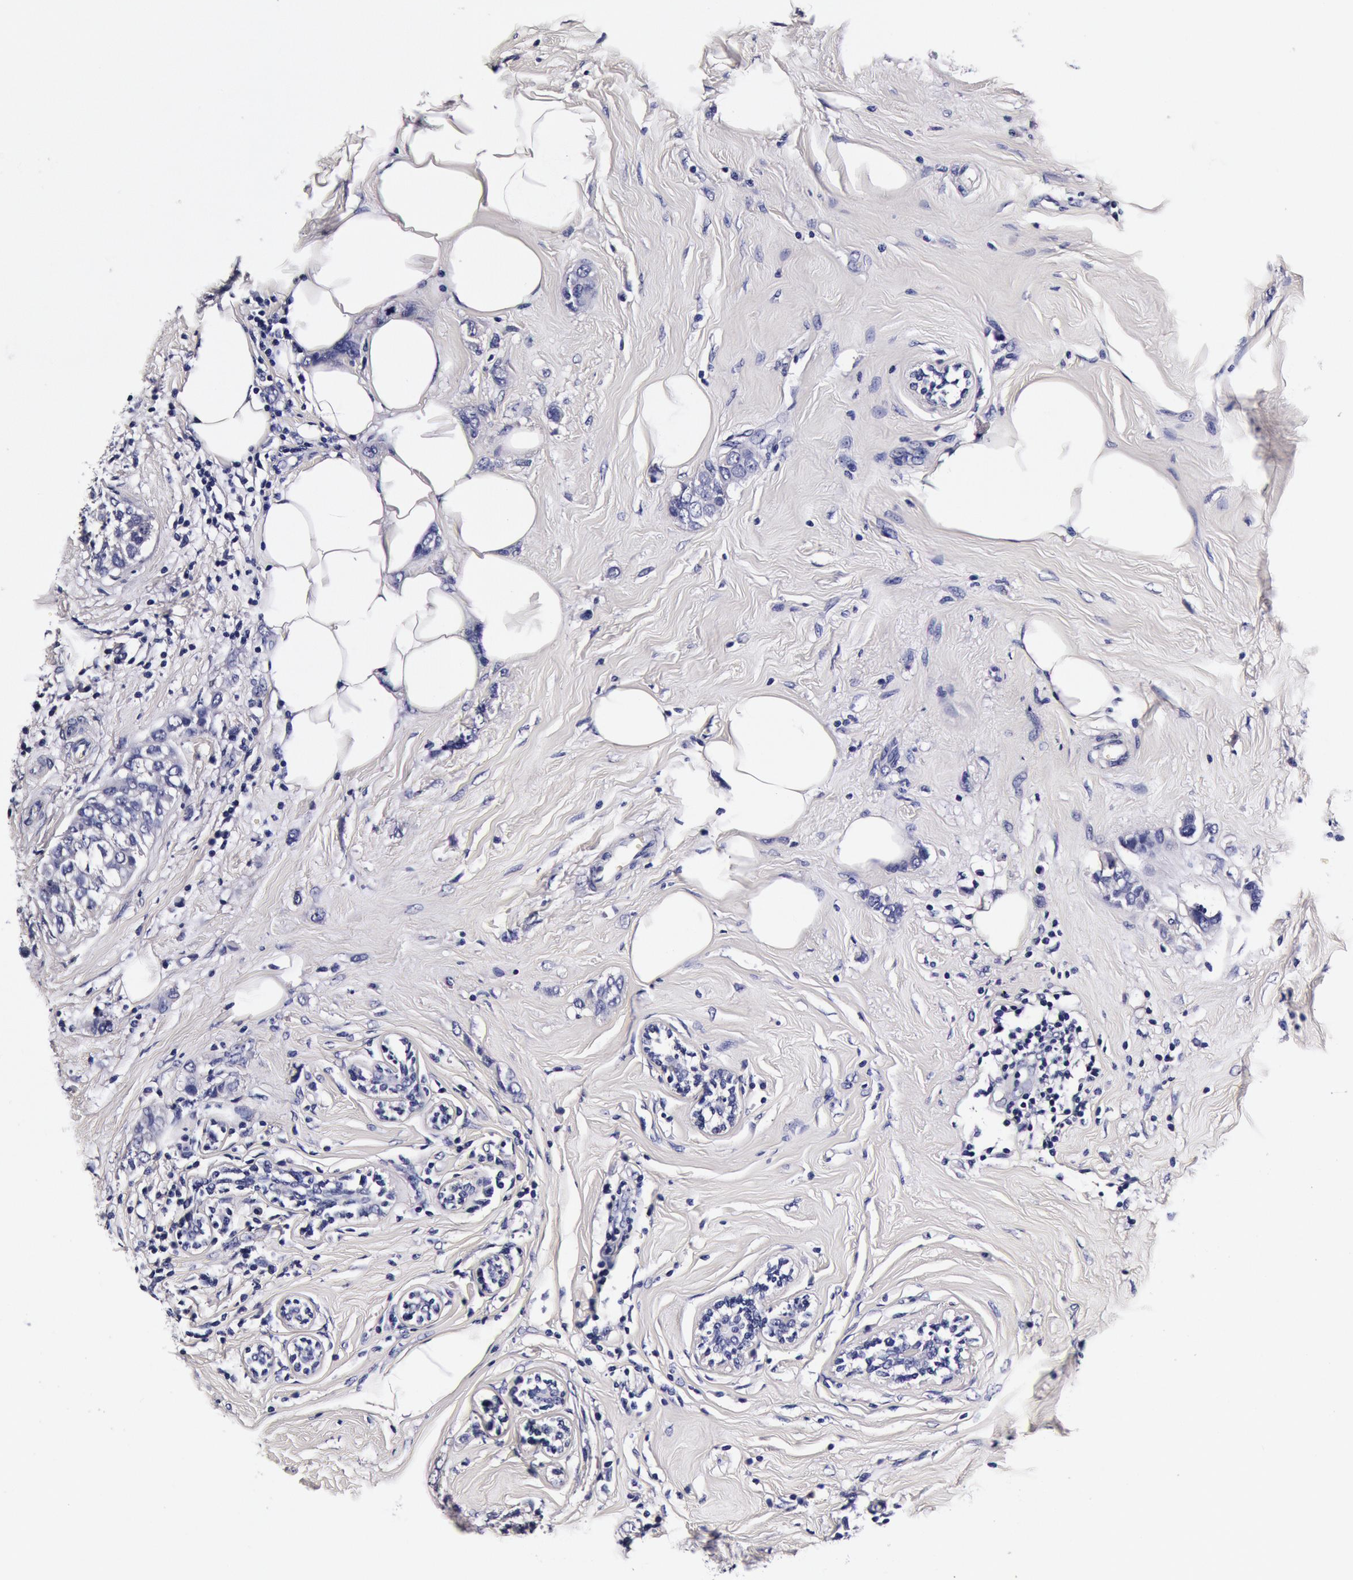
{"staining": {"intensity": "negative", "quantity": "none", "location": "none"}, "tissue": "breast cancer", "cell_type": "Tumor cells", "image_type": "cancer", "snomed": [{"axis": "morphology", "description": "Normal tissue, NOS"}, {"axis": "morphology", "description": "Duct carcinoma"}, {"axis": "topography", "description": "Breast"}], "caption": "An IHC micrograph of breast cancer (invasive ductal carcinoma) is shown. There is no staining in tumor cells of breast cancer (invasive ductal carcinoma).", "gene": "CCDC22", "patient": {"sex": "female", "age": 50}}